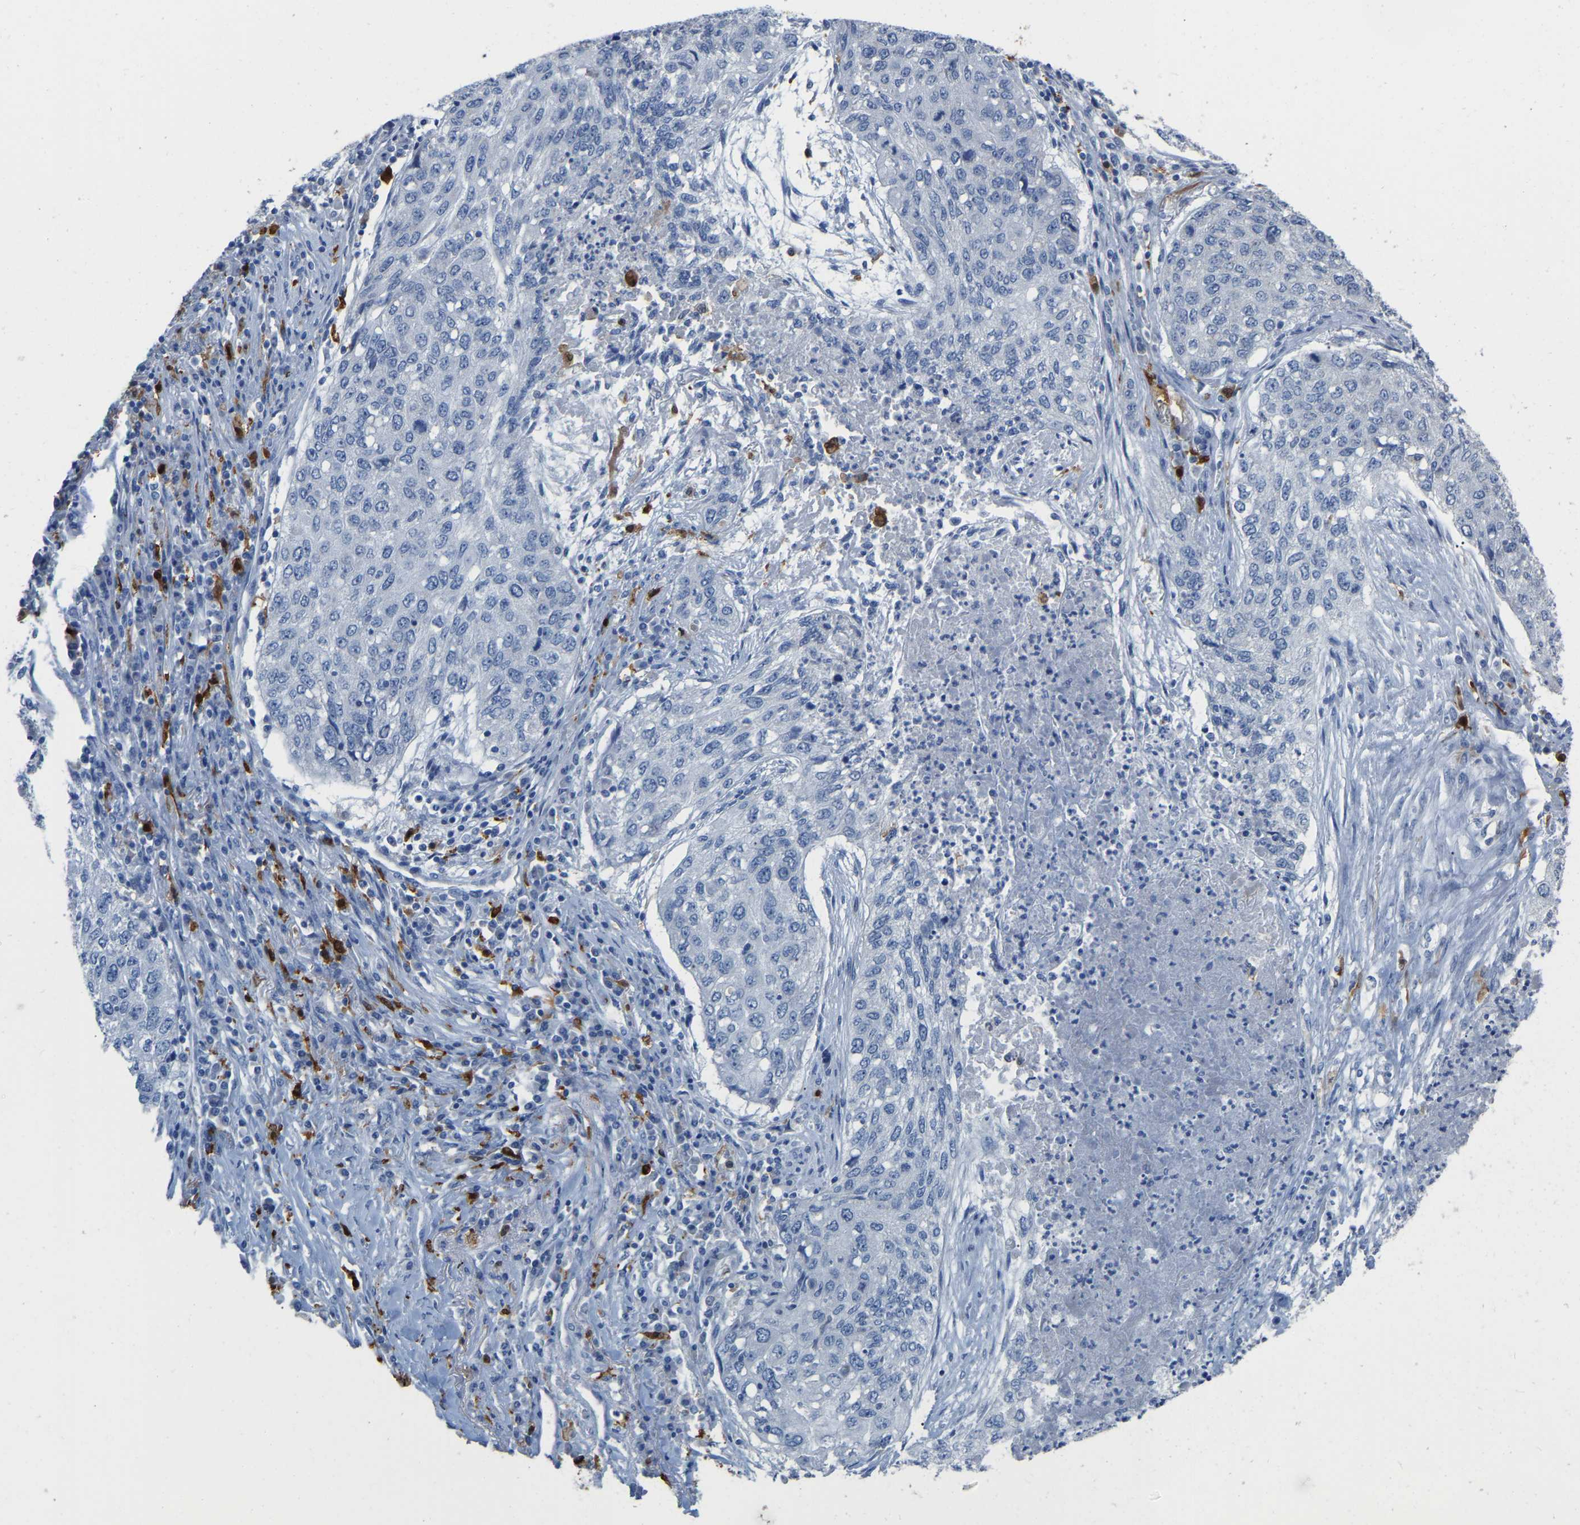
{"staining": {"intensity": "negative", "quantity": "none", "location": "none"}, "tissue": "lung cancer", "cell_type": "Tumor cells", "image_type": "cancer", "snomed": [{"axis": "morphology", "description": "Squamous cell carcinoma, NOS"}, {"axis": "topography", "description": "Lung"}], "caption": "Lung squamous cell carcinoma was stained to show a protein in brown. There is no significant staining in tumor cells. (Brightfield microscopy of DAB (3,3'-diaminobenzidine) immunohistochemistry (IHC) at high magnification).", "gene": "ULBP2", "patient": {"sex": "female", "age": 63}}